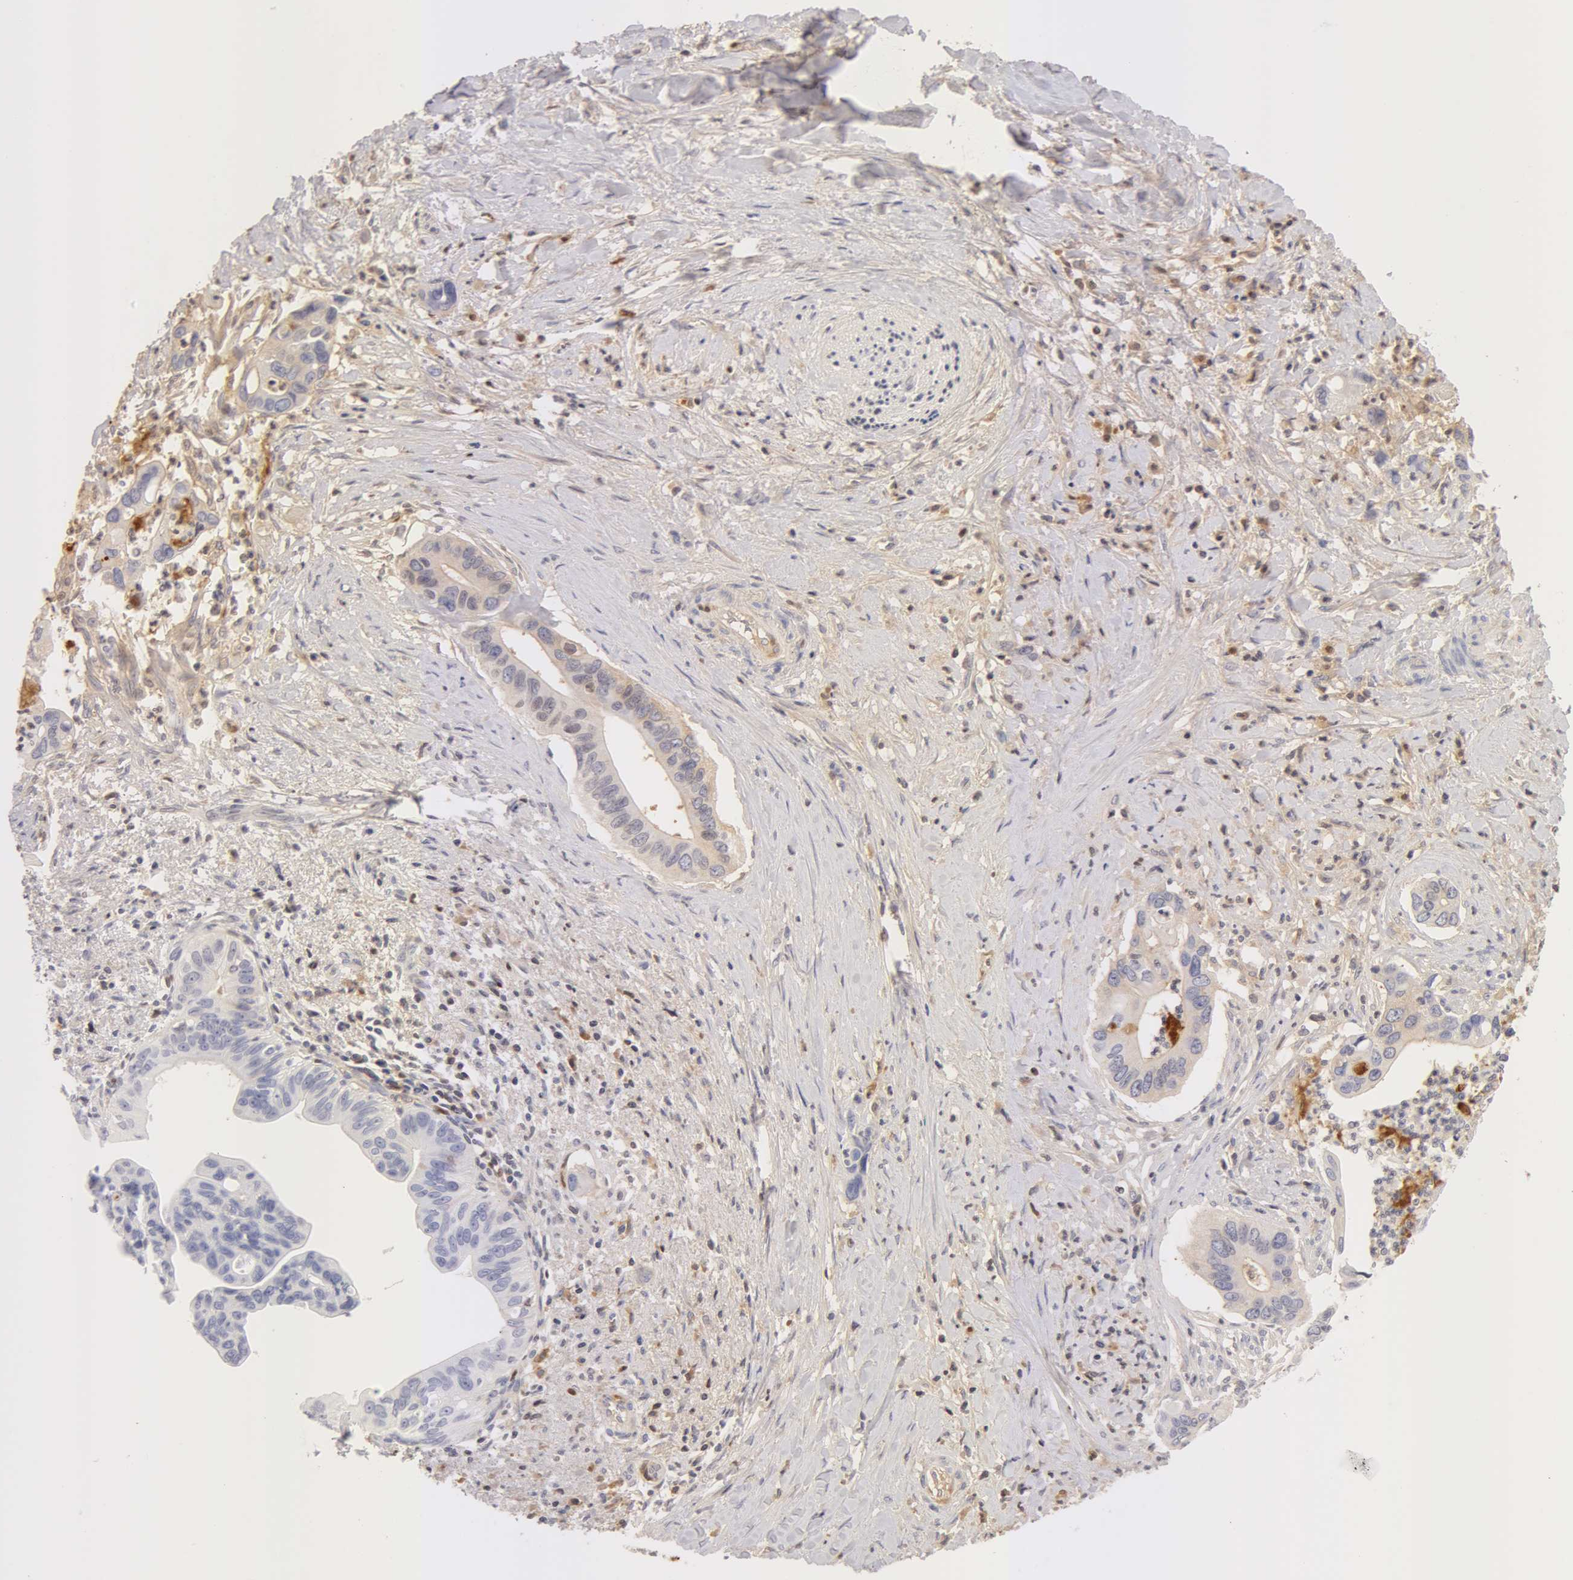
{"staining": {"intensity": "negative", "quantity": "none", "location": "none"}, "tissue": "liver cancer", "cell_type": "Tumor cells", "image_type": "cancer", "snomed": [{"axis": "morphology", "description": "Cholangiocarcinoma"}, {"axis": "topography", "description": "Liver"}], "caption": "Tumor cells are negative for protein expression in human cholangiocarcinoma (liver).", "gene": "AHSG", "patient": {"sex": "female", "age": 65}}